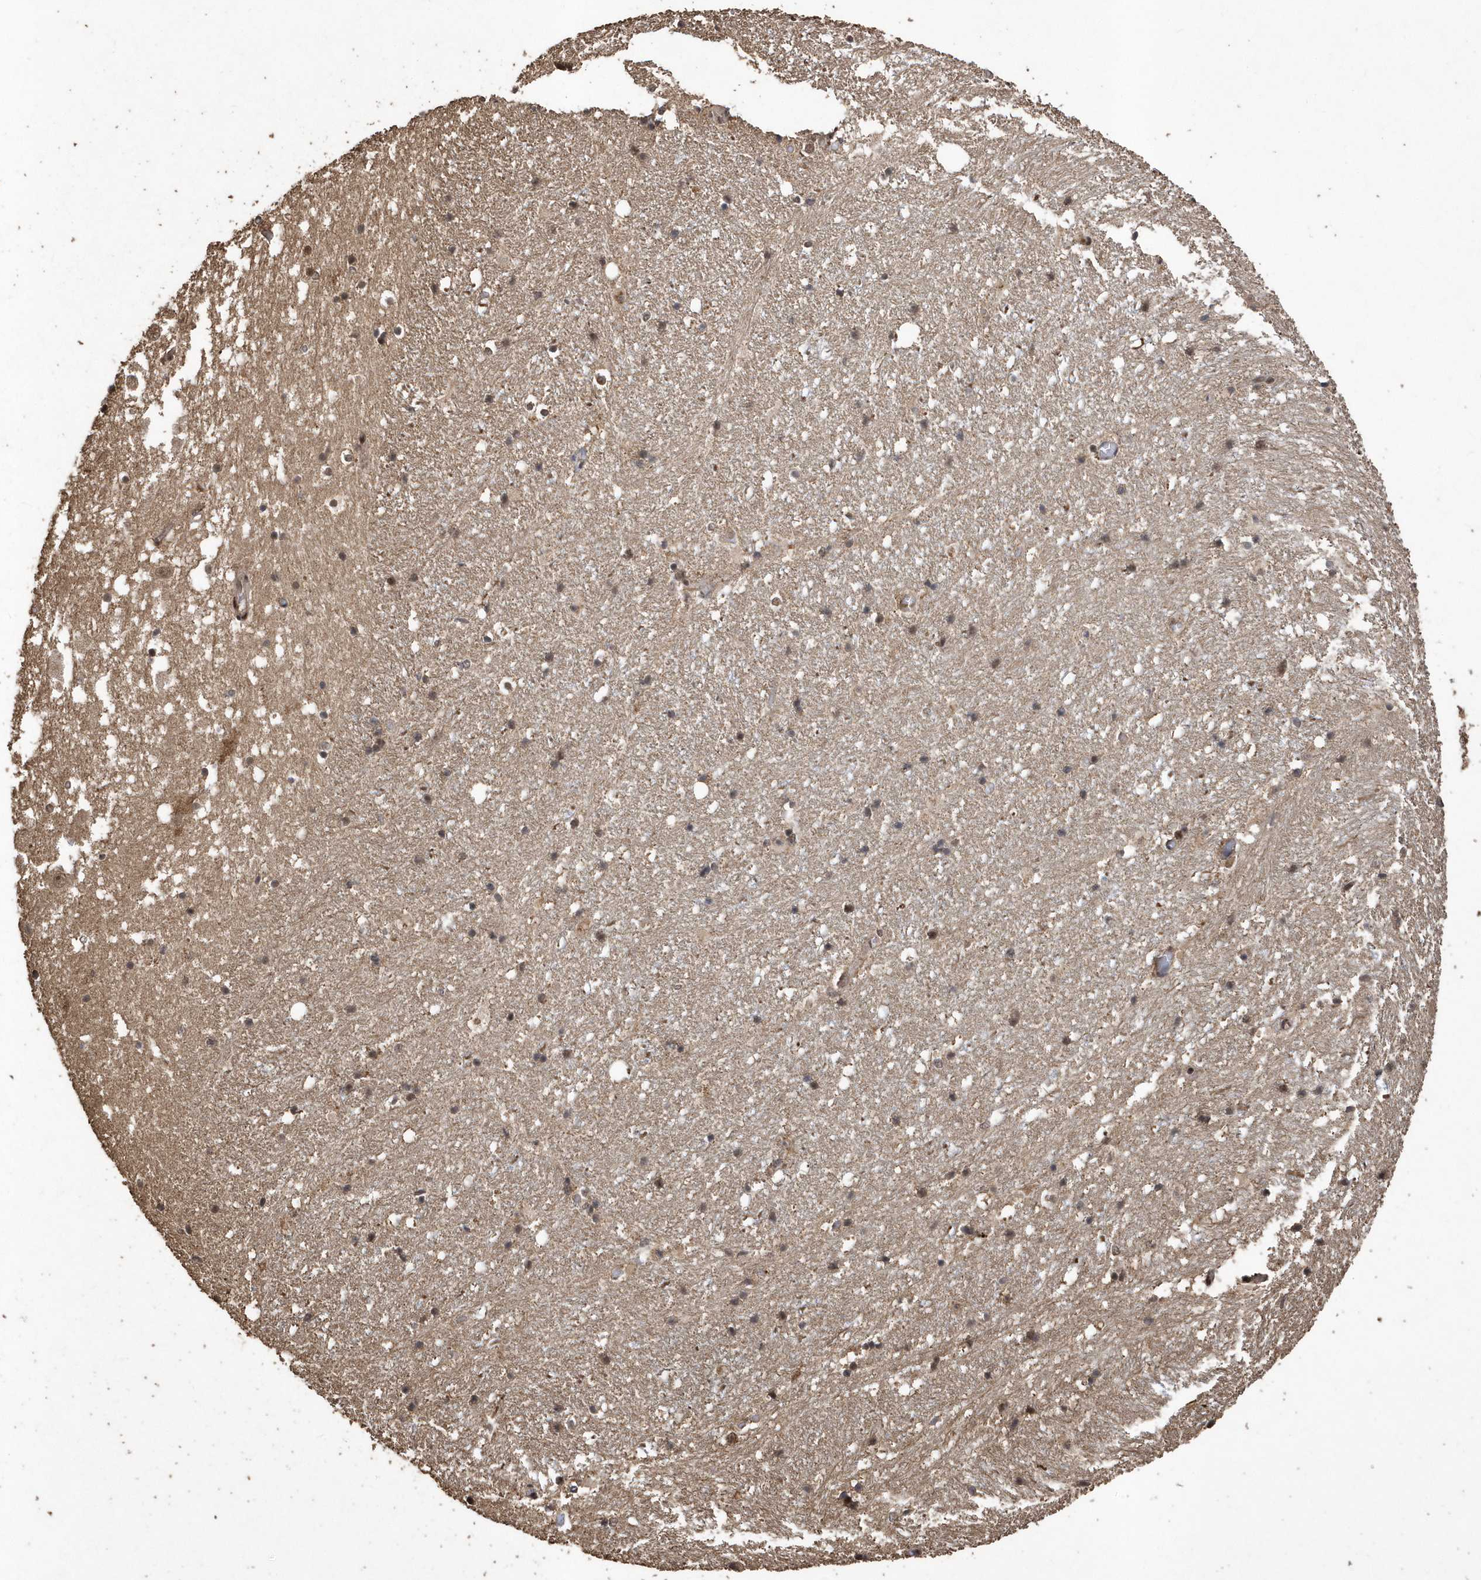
{"staining": {"intensity": "moderate", "quantity": "<25%", "location": "nuclear"}, "tissue": "hippocampus", "cell_type": "Glial cells", "image_type": "normal", "snomed": [{"axis": "morphology", "description": "Normal tissue, NOS"}, {"axis": "topography", "description": "Hippocampus"}], "caption": "High-power microscopy captured an immunohistochemistry image of benign hippocampus, revealing moderate nuclear staining in approximately <25% of glial cells.", "gene": "INTS12", "patient": {"sex": "female", "age": 52}}